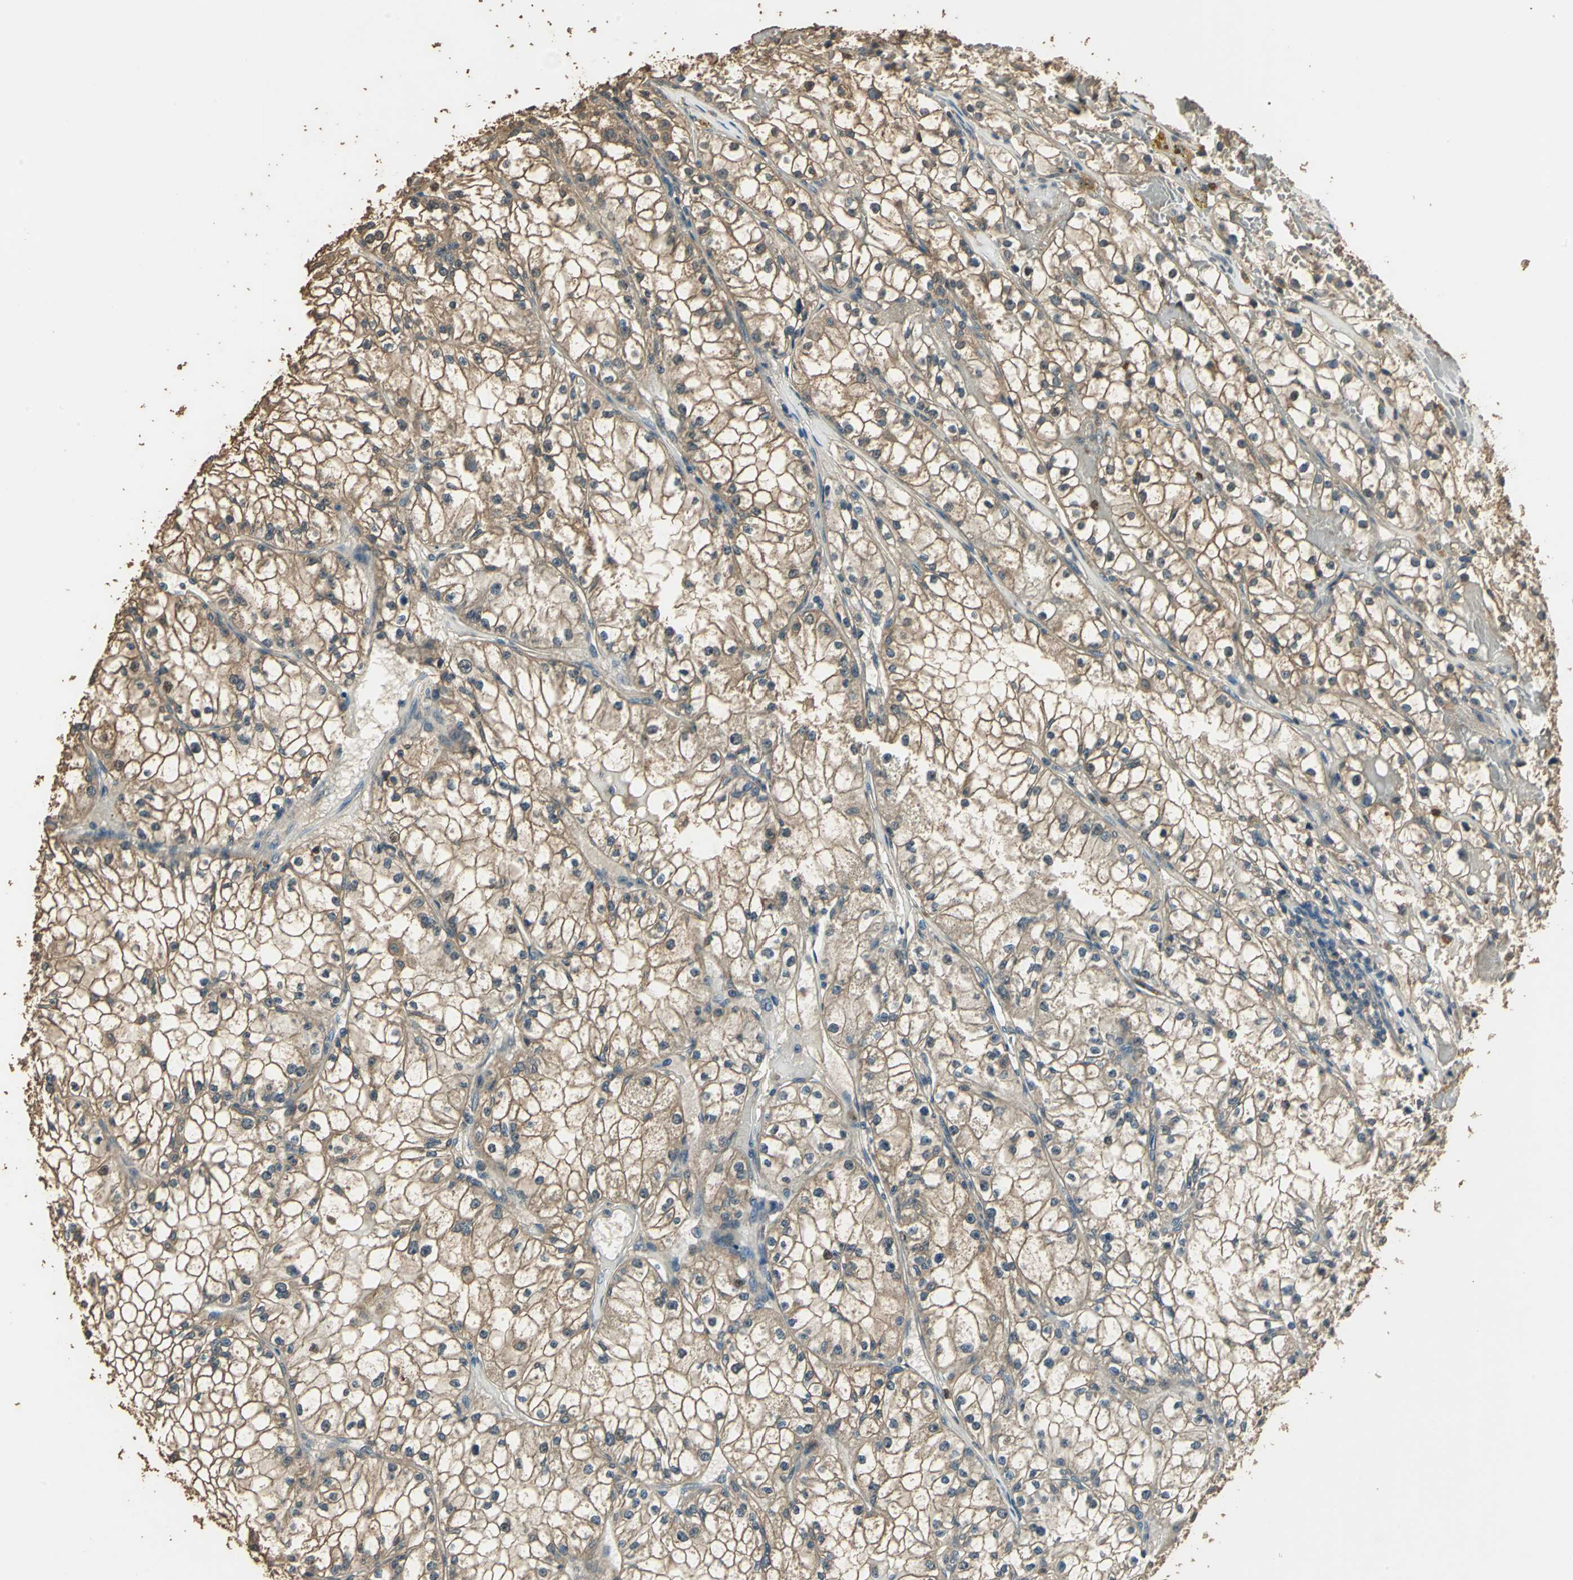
{"staining": {"intensity": "moderate", "quantity": ">75%", "location": "cytoplasmic/membranous"}, "tissue": "renal cancer", "cell_type": "Tumor cells", "image_type": "cancer", "snomed": [{"axis": "morphology", "description": "Adenocarcinoma, NOS"}, {"axis": "topography", "description": "Kidney"}], "caption": "Protein staining reveals moderate cytoplasmic/membranous expression in about >75% of tumor cells in adenocarcinoma (renal). The protein is stained brown, and the nuclei are stained in blue (DAB (3,3'-diaminobenzidine) IHC with brightfield microscopy, high magnification).", "gene": "TMPRSS4", "patient": {"sex": "male", "age": 56}}